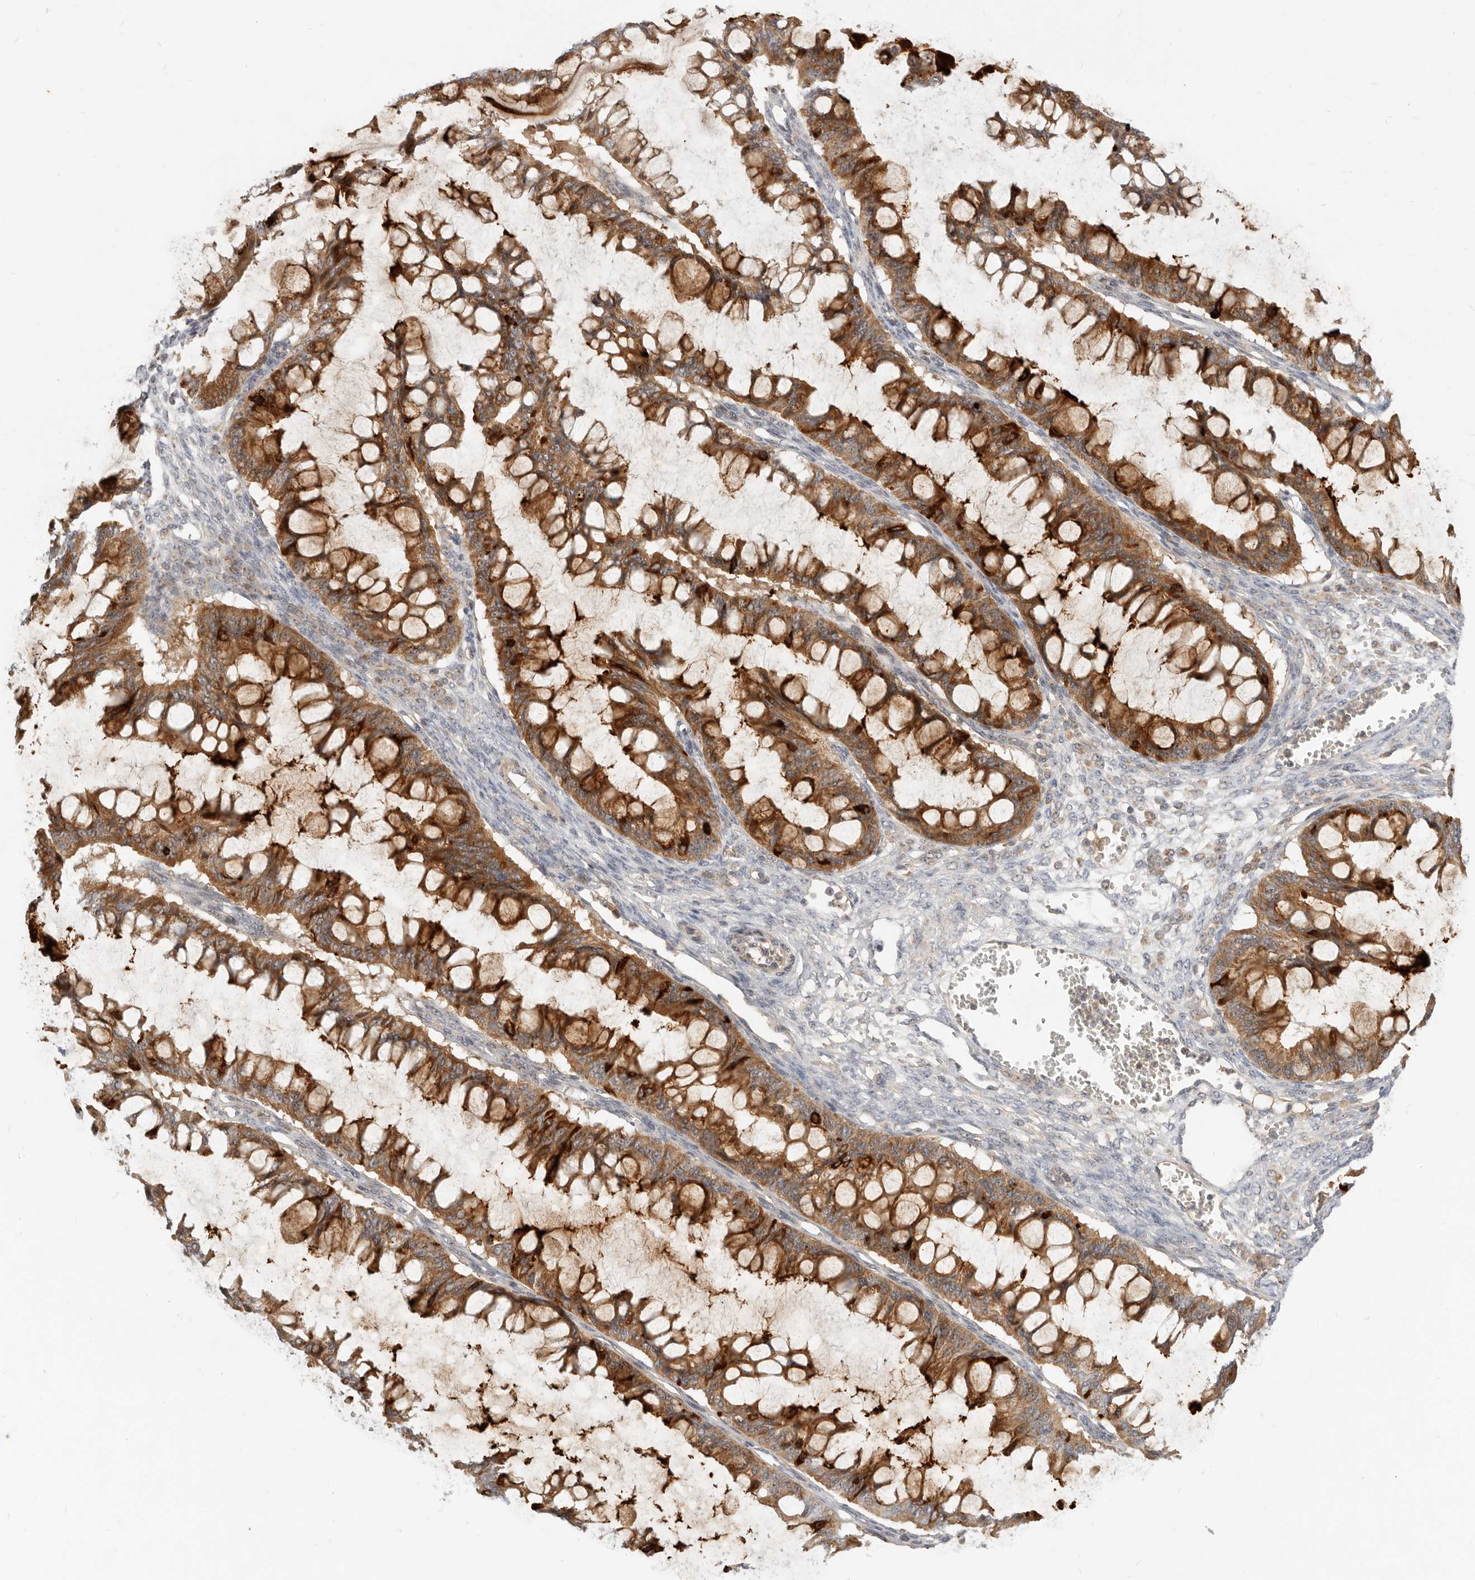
{"staining": {"intensity": "moderate", "quantity": ">75%", "location": "cytoplasmic/membranous"}, "tissue": "ovarian cancer", "cell_type": "Tumor cells", "image_type": "cancer", "snomed": [{"axis": "morphology", "description": "Cystadenocarcinoma, mucinous, NOS"}, {"axis": "topography", "description": "Ovary"}], "caption": "This image shows IHC staining of human ovarian cancer, with medium moderate cytoplasmic/membranous staining in approximately >75% of tumor cells.", "gene": "MICALL2", "patient": {"sex": "female", "age": 73}}